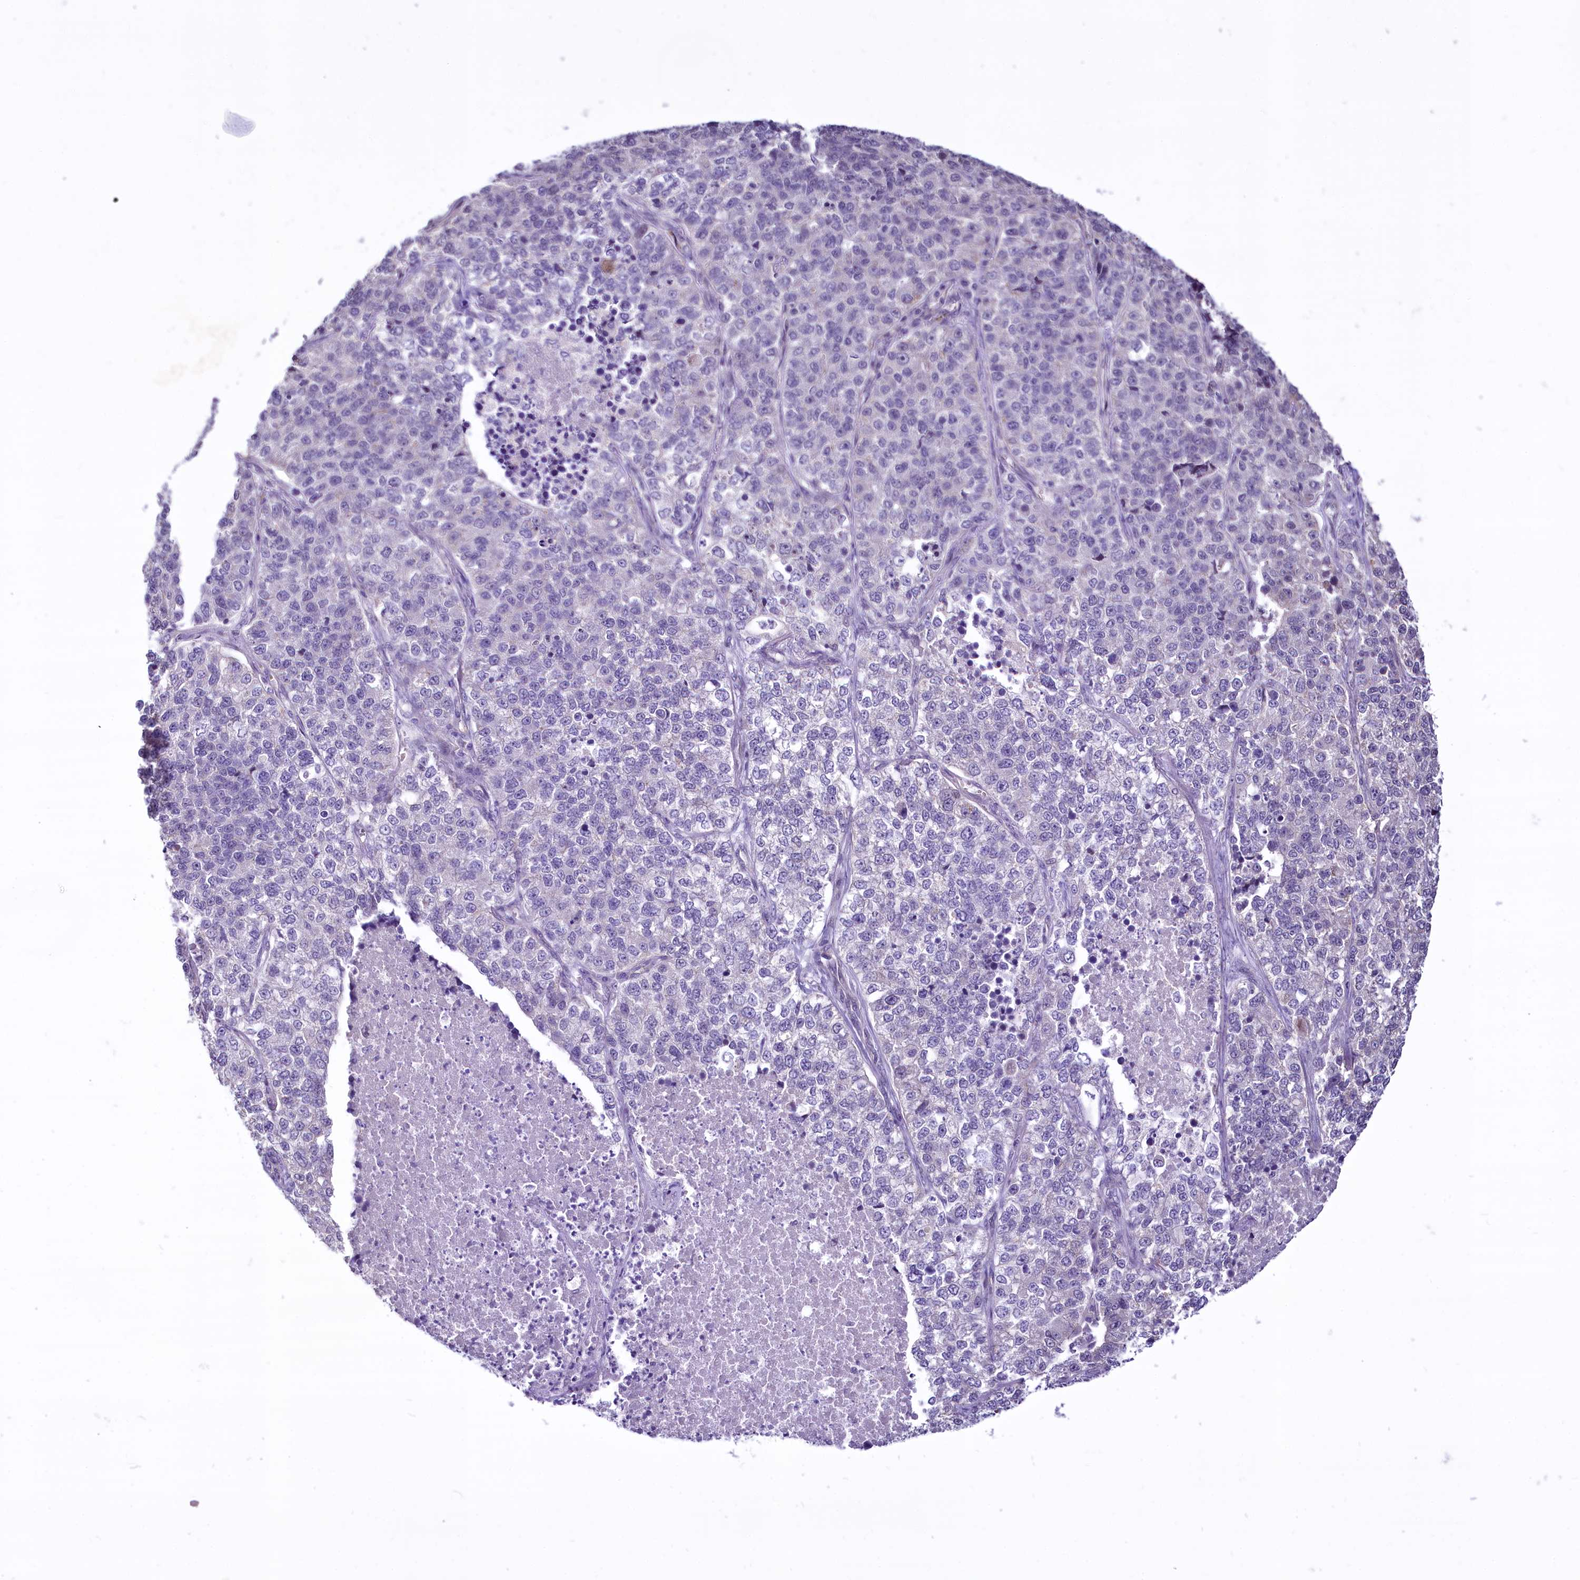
{"staining": {"intensity": "negative", "quantity": "none", "location": "none"}, "tissue": "lung cancer", "cell_type": "Tumor cells", "image_type": "cancer", "snomed": [{"axis": "morphology", "description": "Adenocarcinoma, NOS"}, {"axis": "topography", "description": "Lung"}], "caption": "A micrograph of human lung cancer (adenocarcinoma) is negative for staining in tumor cells.", "gene": "BANK1", "patient": {"sex": "male", "age": 49}}